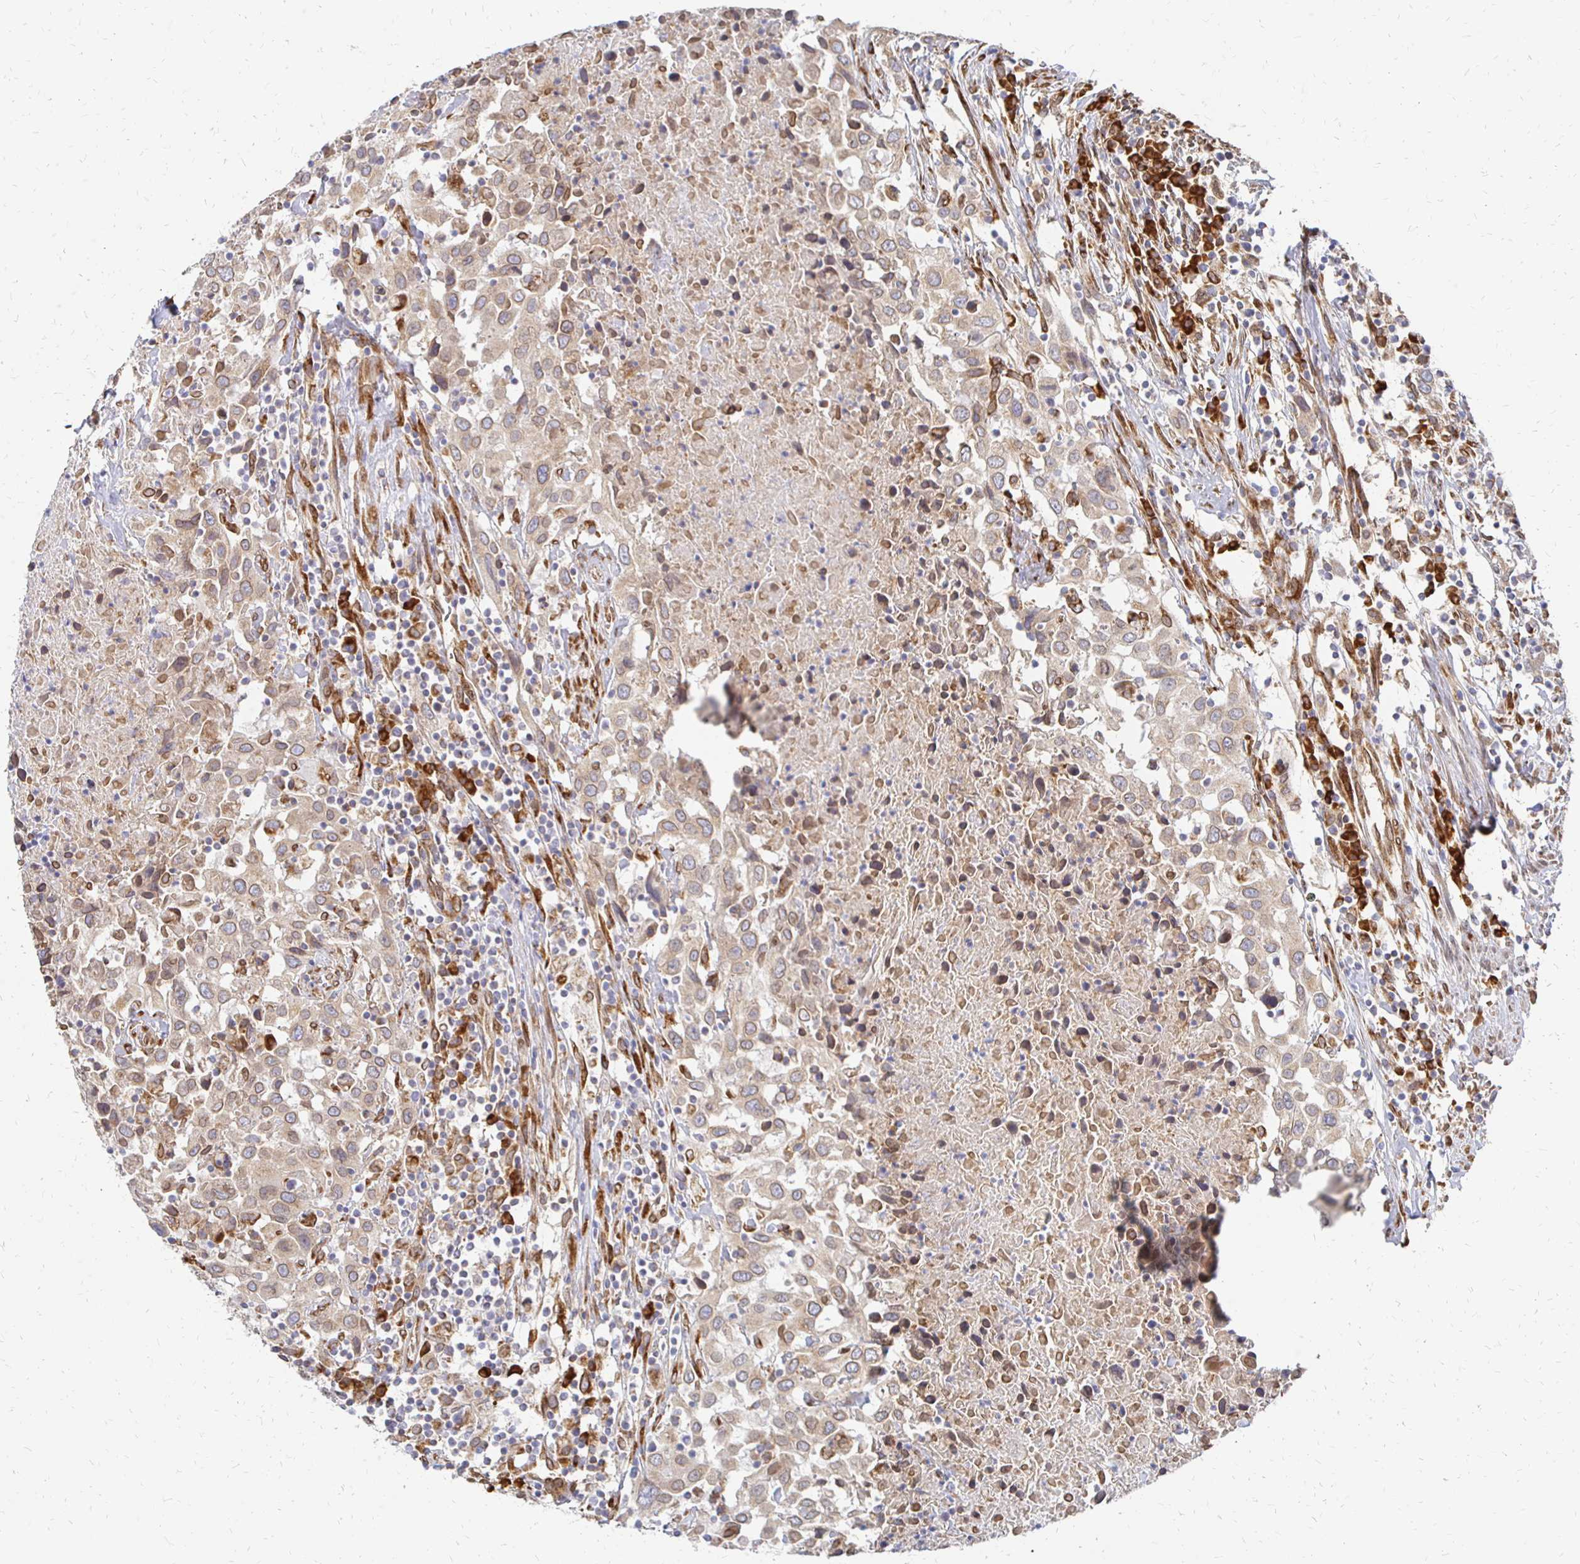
{"staining": {"intensity": "weak", "quantity": ">75%", "location": "cytoplasmic/membranous,nuclear"}, "tissue": "urothelial cancer", "cell_type": "Tumor cells", "image_type": "cancer", "snomed": [{"axis": "morphology", "description": "Urothelial carcinoma, High grade"}, {"axis": "topography", "description": "Urinary bladder"}], "caption": "High-grade urothelial carcinoma stained with a protein marker displays weak staining in tumor cells.", "gene": "PELI3", "patient": {"sex": "male", "age": 61}}